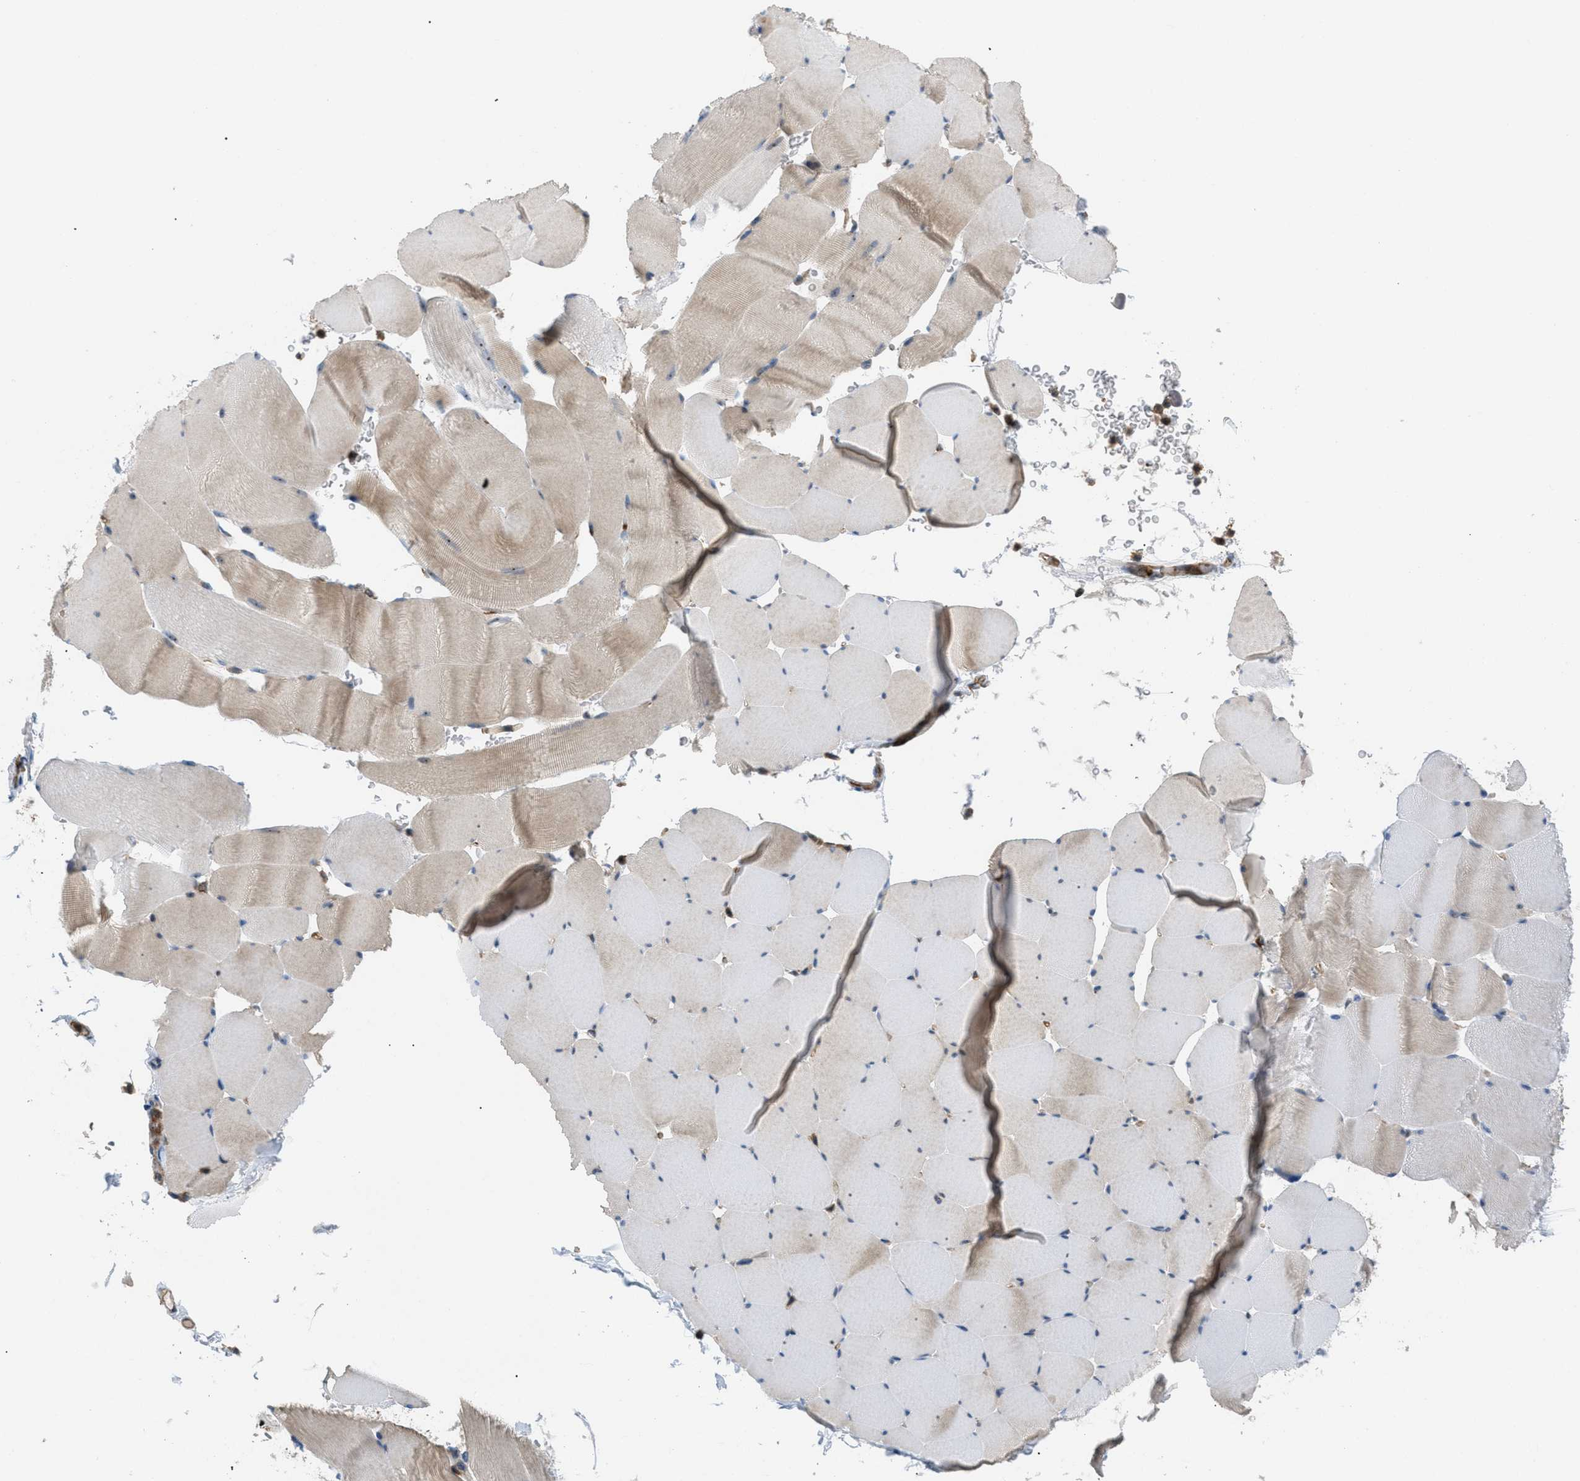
{"staining": {"intensity": "weak", "quantity": "25%-75%", "location": "cytoplasmic/membranous"}, "tissue": "skeletal muscle", "cell_type": "Myocytes", "image_type": "normal", "snomed": [{"axis": "morphology", "description": "Normal tissue, NOS"}, {"axis": "topography", "description": "Skeletal muscle"}], "caption": "This micrograph demonstrates IHC staining of benign human skeletal muscle, with low weak cytoplasmic/membranous staining in approximately 25%-75% of myocytes.", "gene": "ATP2A3", "patient": {"sex": "male", "age": 62}}